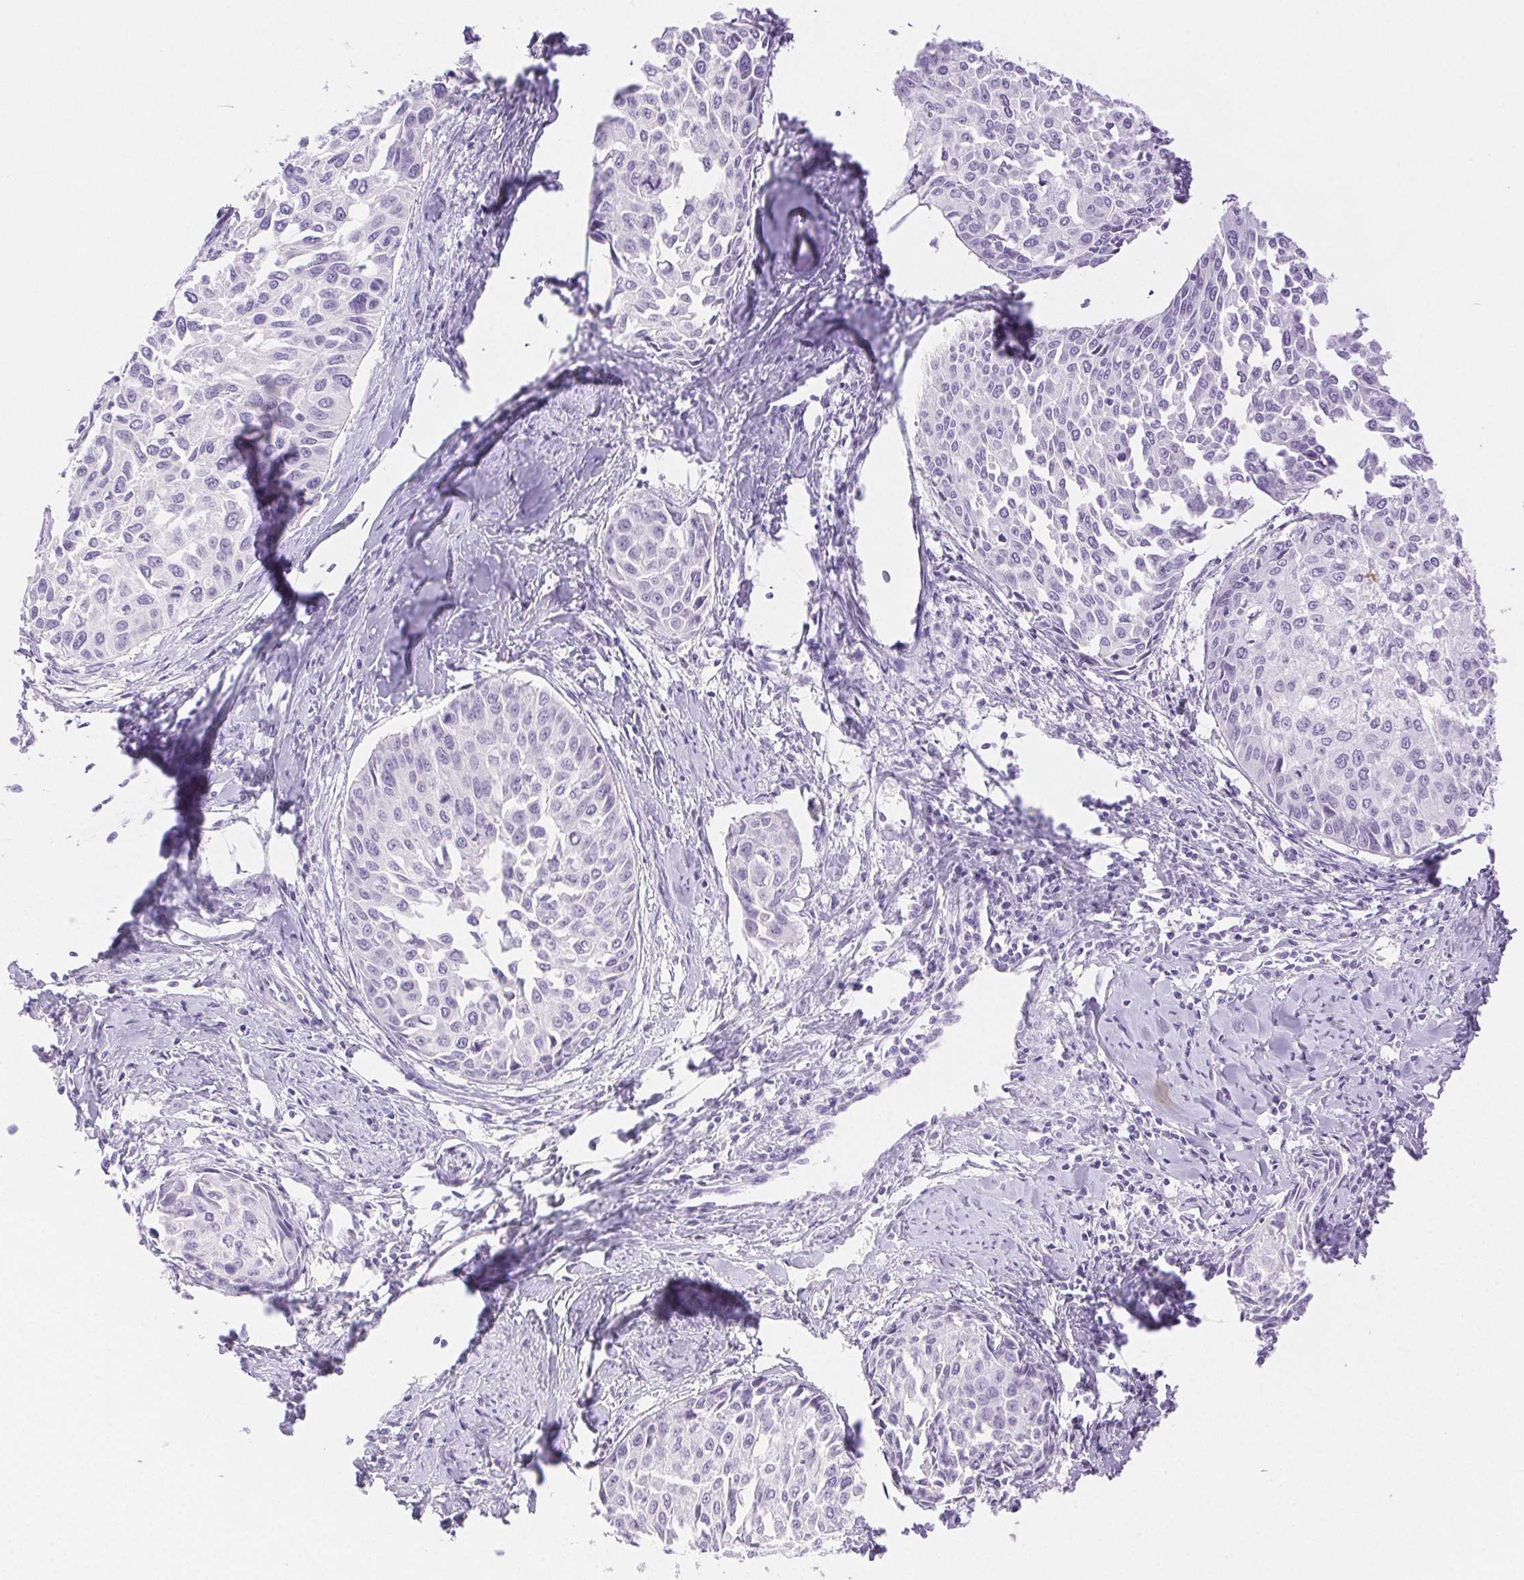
{"staining": {"intensity": "negative", "quantity": "none", "location": "none"}, "tissue": "cervical cancer", "cell_type": "Tumor cells", "image_type": "cancer", "snomed": [{"axis": "morphology", "description": "Squamous cell carcinoma, NOS"}, {"axis": "topography", "description": "Cervix"}], "caption": "A high-resolution photomicrograph shows immunohistochemistry staining of squamous cell carcinoma (cervical), which demonstrates no significant staining in tumor cells. (Stains: DAB (3,3'-diaminobenzidine) immunohistochemistry with hematoxylin counter stain, Microscopy: brightfield microscopy at high magnification).", "gene": "SPACA4", "patient": {"sex": "female", "age": 50}}